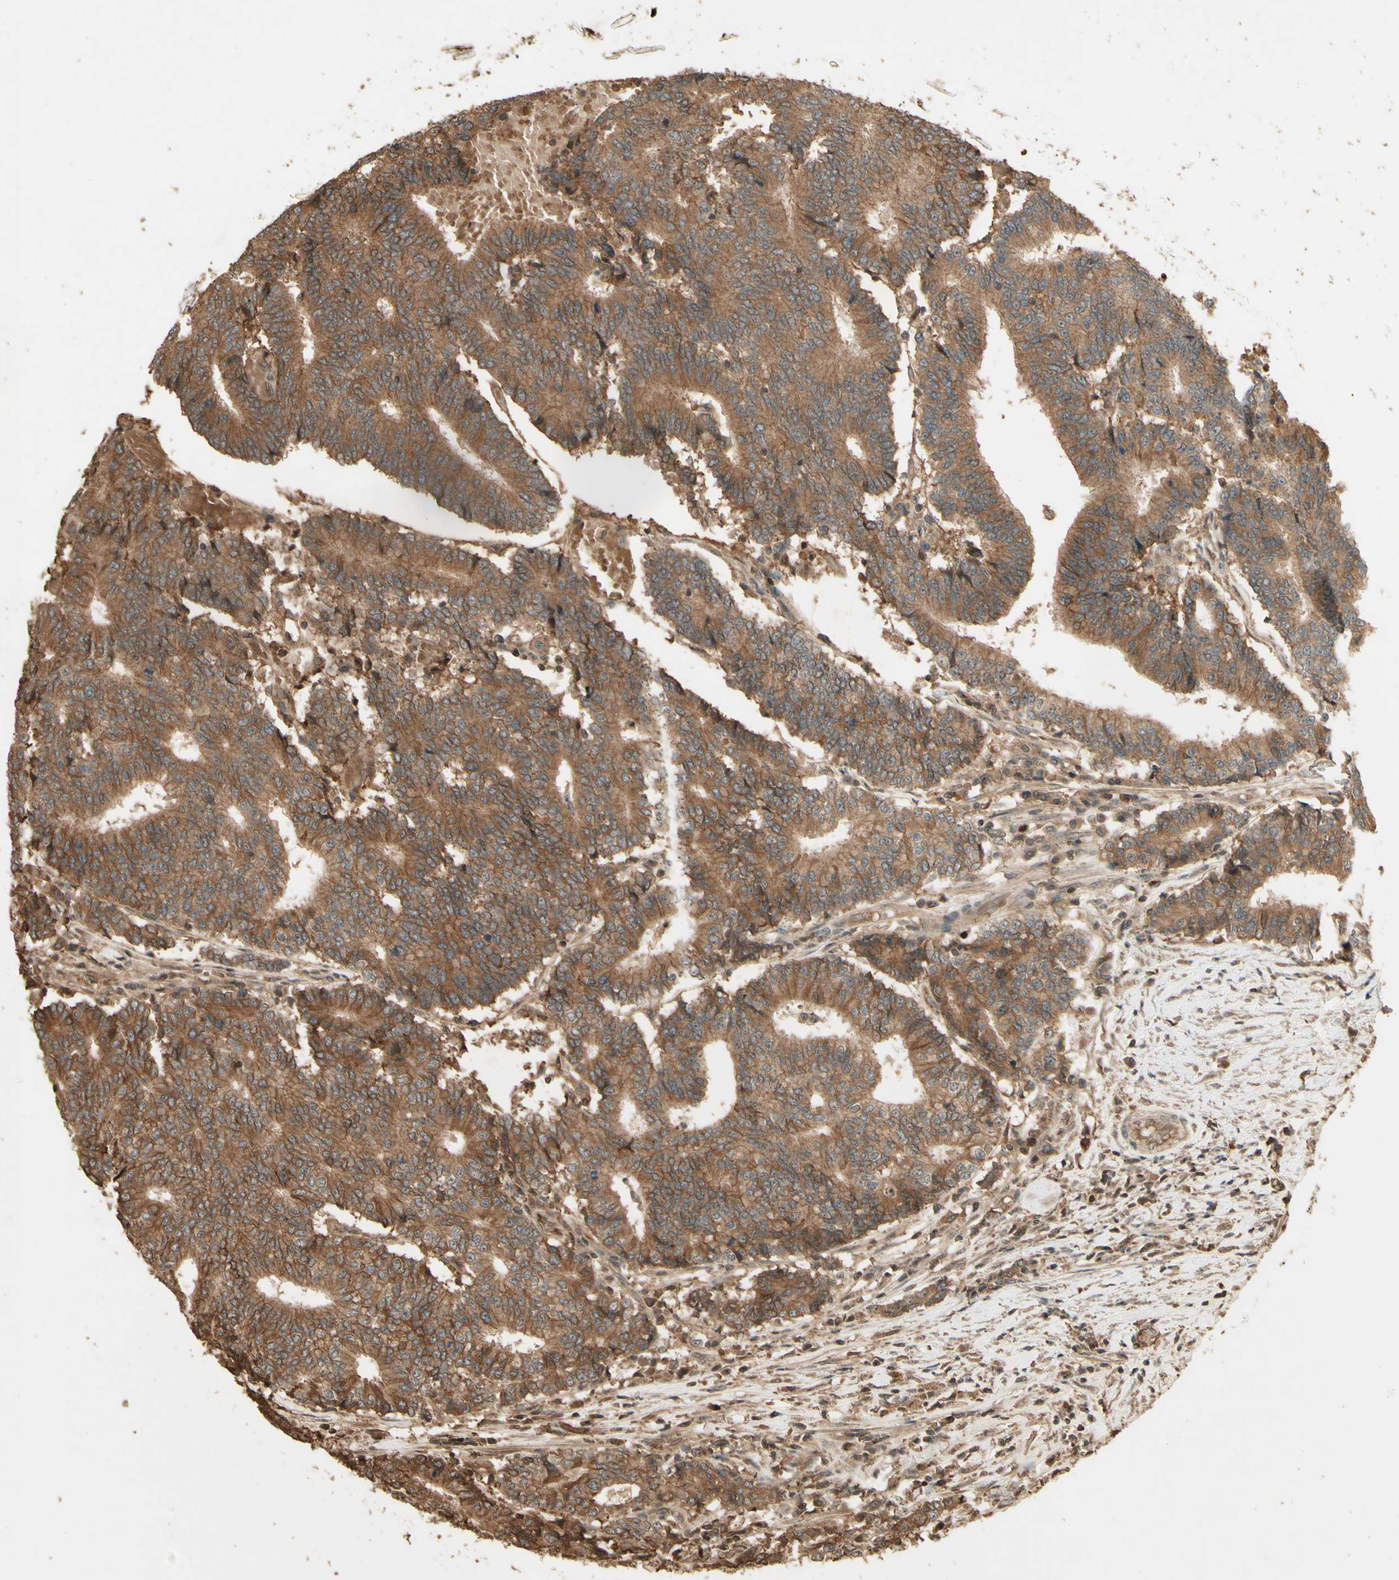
{"staining": {"intensity": "moderate", "quantity": ">75%", "location": "cytoplasmic/membranous"}, "tissue": "prostate cancer", "cell_type": "Tumor cells", "image_type": "cancer", "snomed": [{"axis": "morphology", "description": "Normal tissue, NOS"}, {"axis": "morphology", "description": "Adenocarcinoma, High grade"}, {"axis": "topography", "description": "Prostate"}, {"axis": "topography", "description": "Seminal veicle"}], "caption": "IHC (DAB (3,3'-diaminobenzidine)) staining of prostate high-grade adenocarcinoma reveals moderate cytoplasmic/membranous protein positivity in about >75% of tumor cells. (IHC, brightfield microscopy, high magnification).", "gene": "SMAD9", "patient": {"sex": "male", "age": 55}}